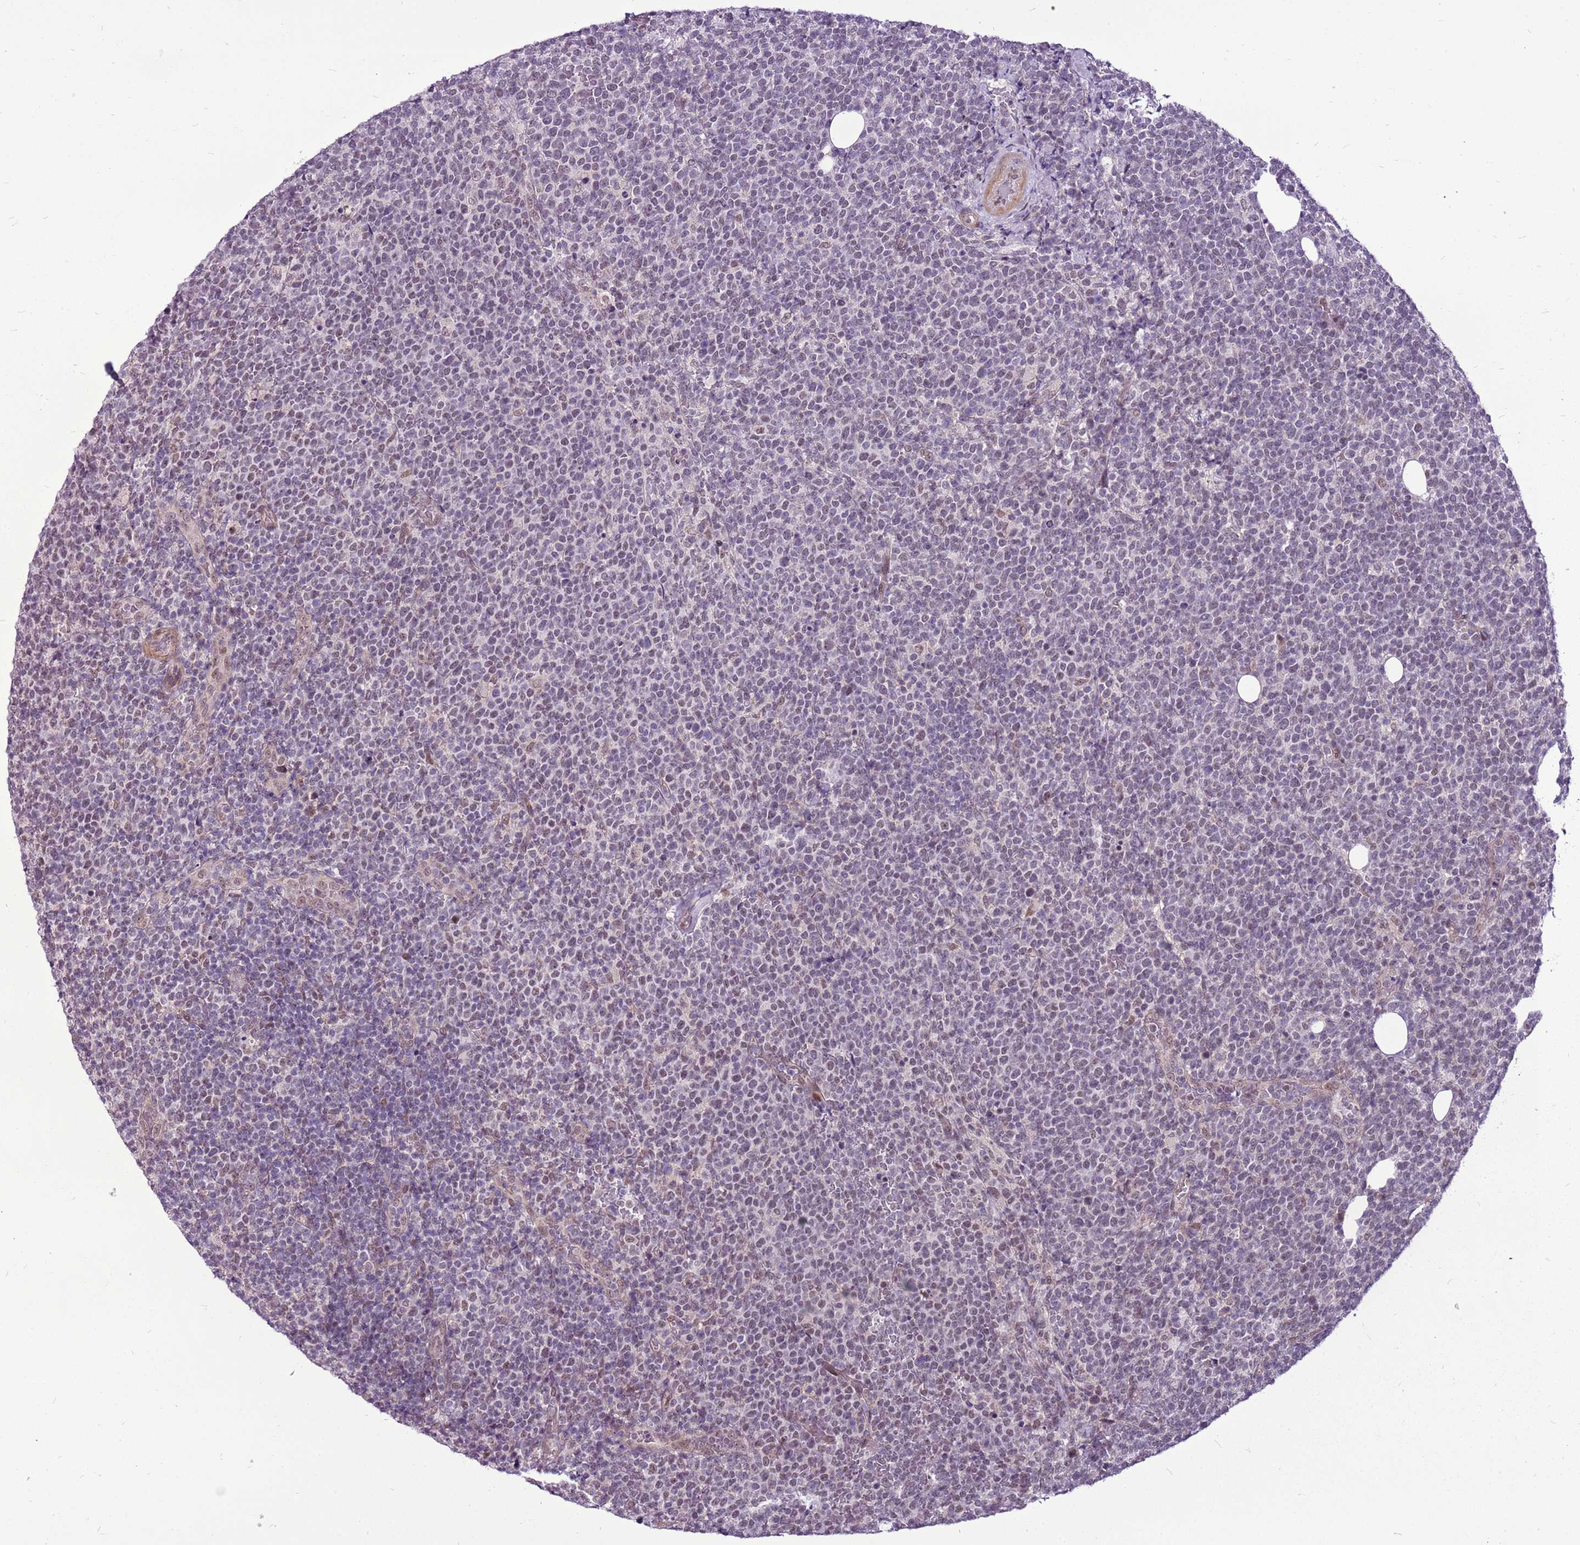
{"staining": {"intensity": "weak", "quantity": "<25%", "location": "nuclear"}, "tissue": "lymphoma", "cell_type": "Tumor cells", "image_type": "cancer", "snomed": [{"axis": "morphology", "description": "Malignant lymphoma, non-Hodgkin's type, High grade"}, {"axis": "topography", "description": "Lymph node"}], "caption": "A histopathology image of human lymphoma is negative for staining in tumor cells.", "gene": "CCDC166", "patient": {"sex": "male", "age": 61}}